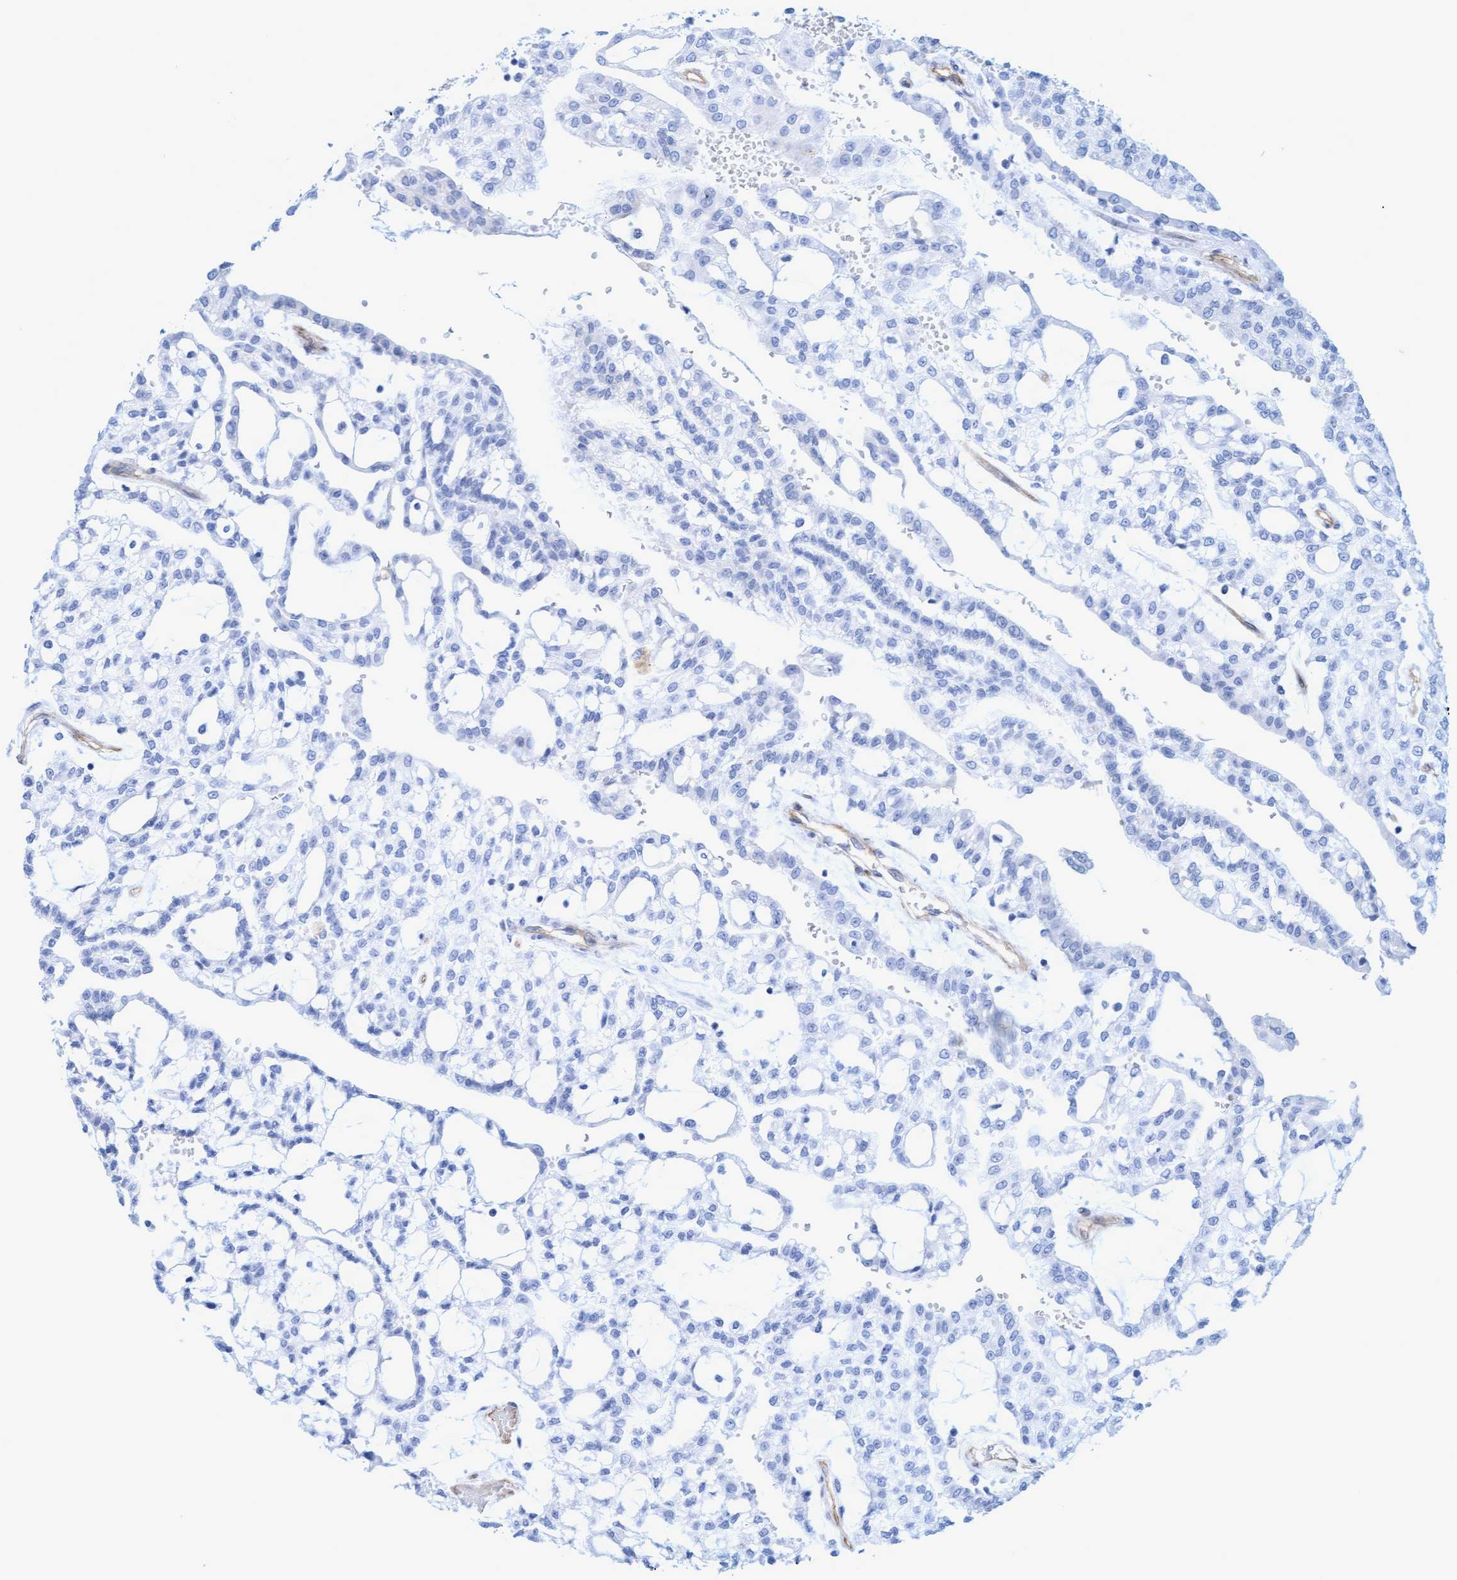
{"staining": {"intensity": "negative", "quantity": "none", "location": "none"}, "tissue": "renal cancer", "cell_type": "Tumor cells", "image_type": "cancer", "snomed": [{"axis": "morphology", "description": "Adenocarcinoma, NOS"}, {"axis": "topography", "description": "Kidney"}], "caption": "Protein analysis of renal adenocarcinoma demonstrates no significant staining in tumor cells.", "gene": "MTFR1", "patient": {"sex": "male", "age": 63}}